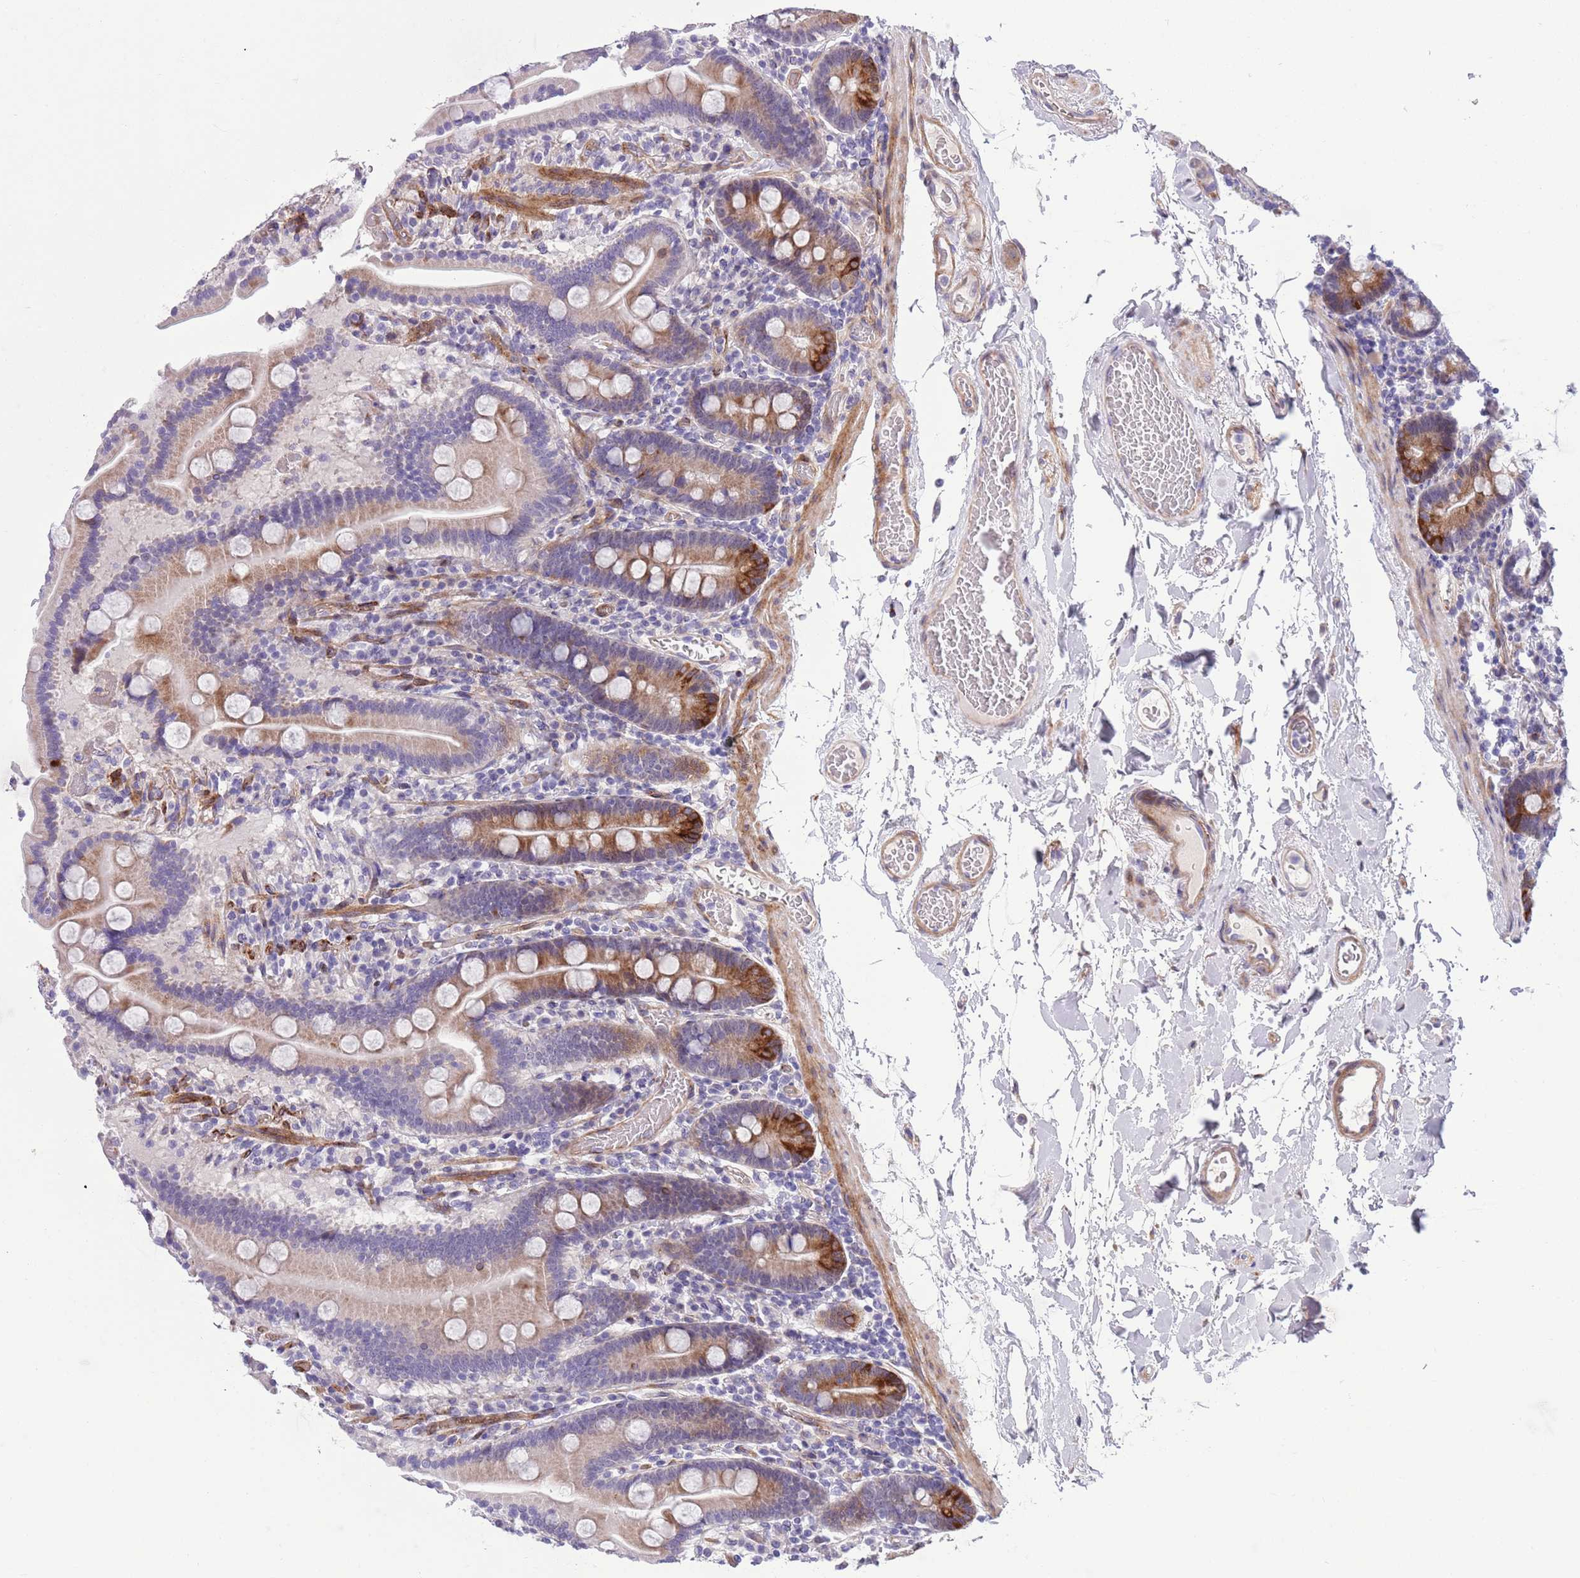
{"staining": {"intensity": "strong", "quantity": "<25%", "location": "cytoplasmic/membranous"}, "tissue": "duodenum", "cell_type": "Glandular cells", "image_type": "normal", "snomed": [{"axis": "morphology", "description": "Normal tissue, NOS"}, {"axis": "topography", "description": "Duodenum"}], "caption": "Immunohistochemistry (IHC) staining of normal duodenum, which exhibits medium levels of strong cytoplasmic/membranous staining in about <25% of glandular cells indicating strong cytoplasmic/membranous protein positivity. The staining was performed using DAB (brown) for protein detection and nuclei were counterstained in hematoxylin (blue).", "gene": "MRPL32", "patient": {"sex": "male", "age": 55}}